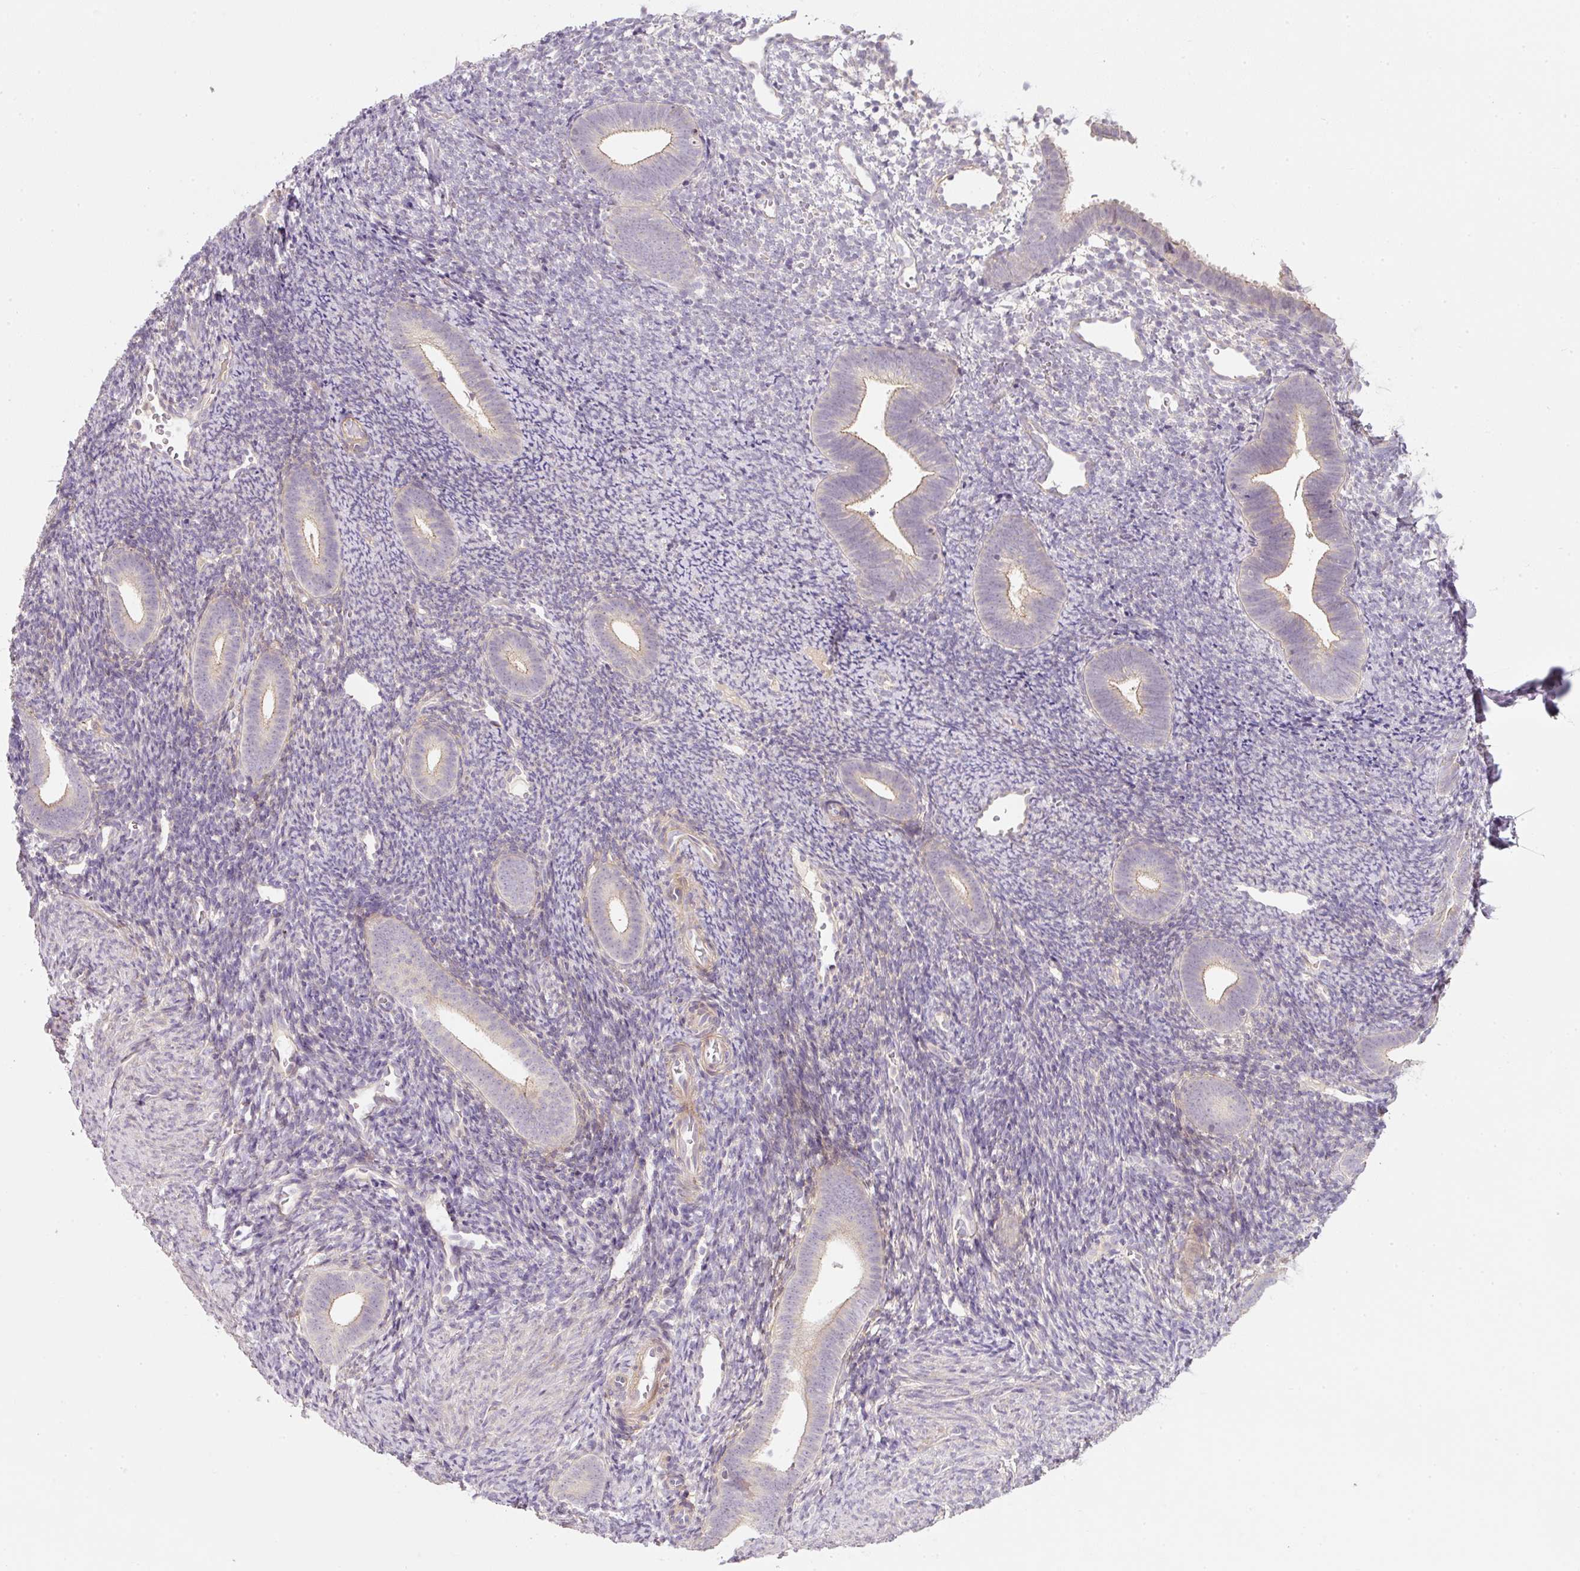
{"staining": {"intensity": "negative", "quantity": "none", "location": "none"}, "tissue": "endometrium", "cell_type": "Cells in endometrial stroma", "image_type": "normal", "snomed": [{"axis": "morphology", "description": "Normal tissue, NOS"}, {"axis": "topography", "description": "Endometrium"}], "caption": "A high-resolution photomicrograph shows immunohistochemistry (IHC) staining of unremarkable endometrium, which shows no significant staining in cells in endometrial stroma.", "gene": "TIRAP", "patient": {"sex": "female", "age": 39}}